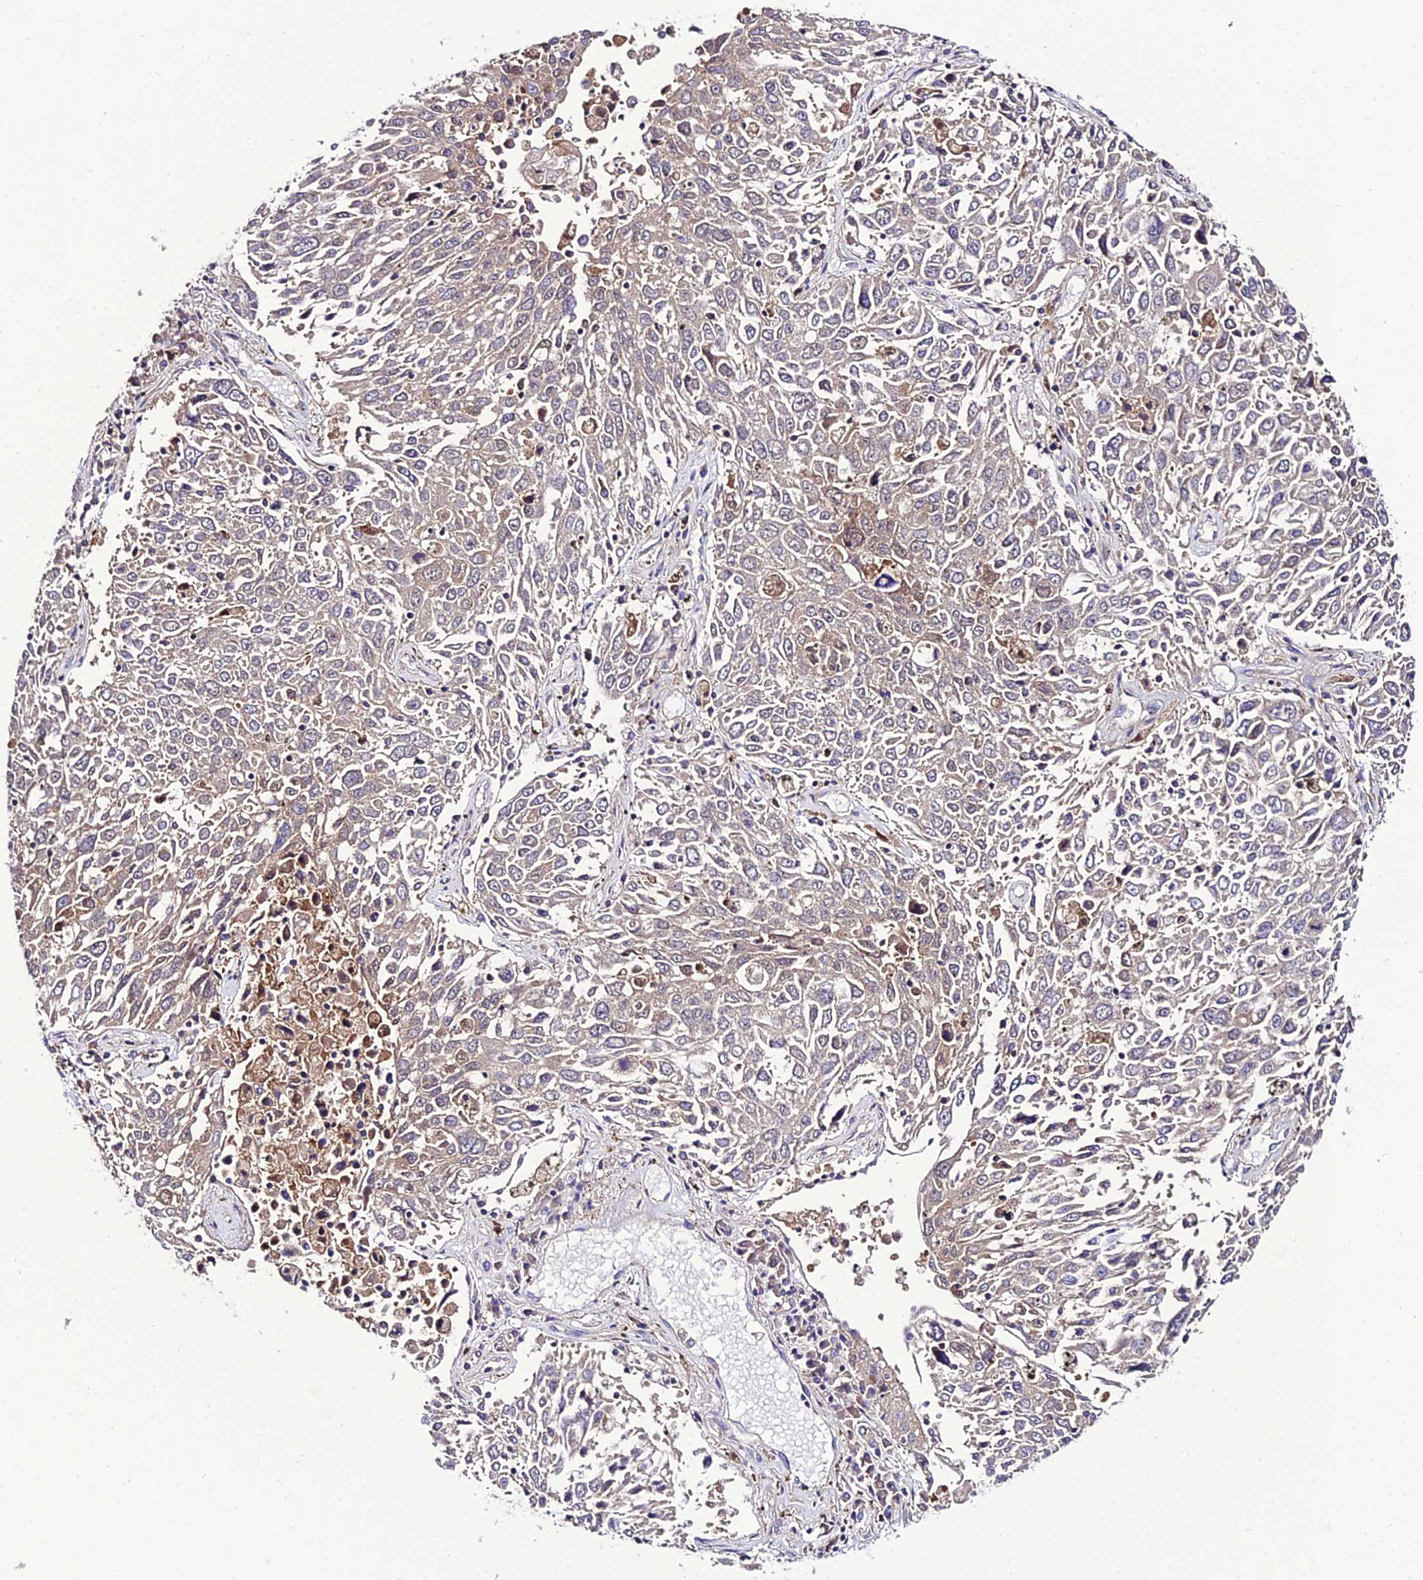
{"staining": {"intensity": "weak", "quantity": "<25%", "location": "cytoplasmic/membranous"}, "tissue": "lung cancer", "cell_type": "Tumor cells", "image_type": "cancer", "snomed": [{"axis": "morphology", "description": "Squamous cell carcinoma, NOS"}, {"axis": "topography", "description": "Lung"}], "caption": "The micrograph exhibits no significant expression in tumor cells of squamous cell carcinoma (lung).", "gene": "C2orf69", "patient": {"sex": "male", "age": 65}}